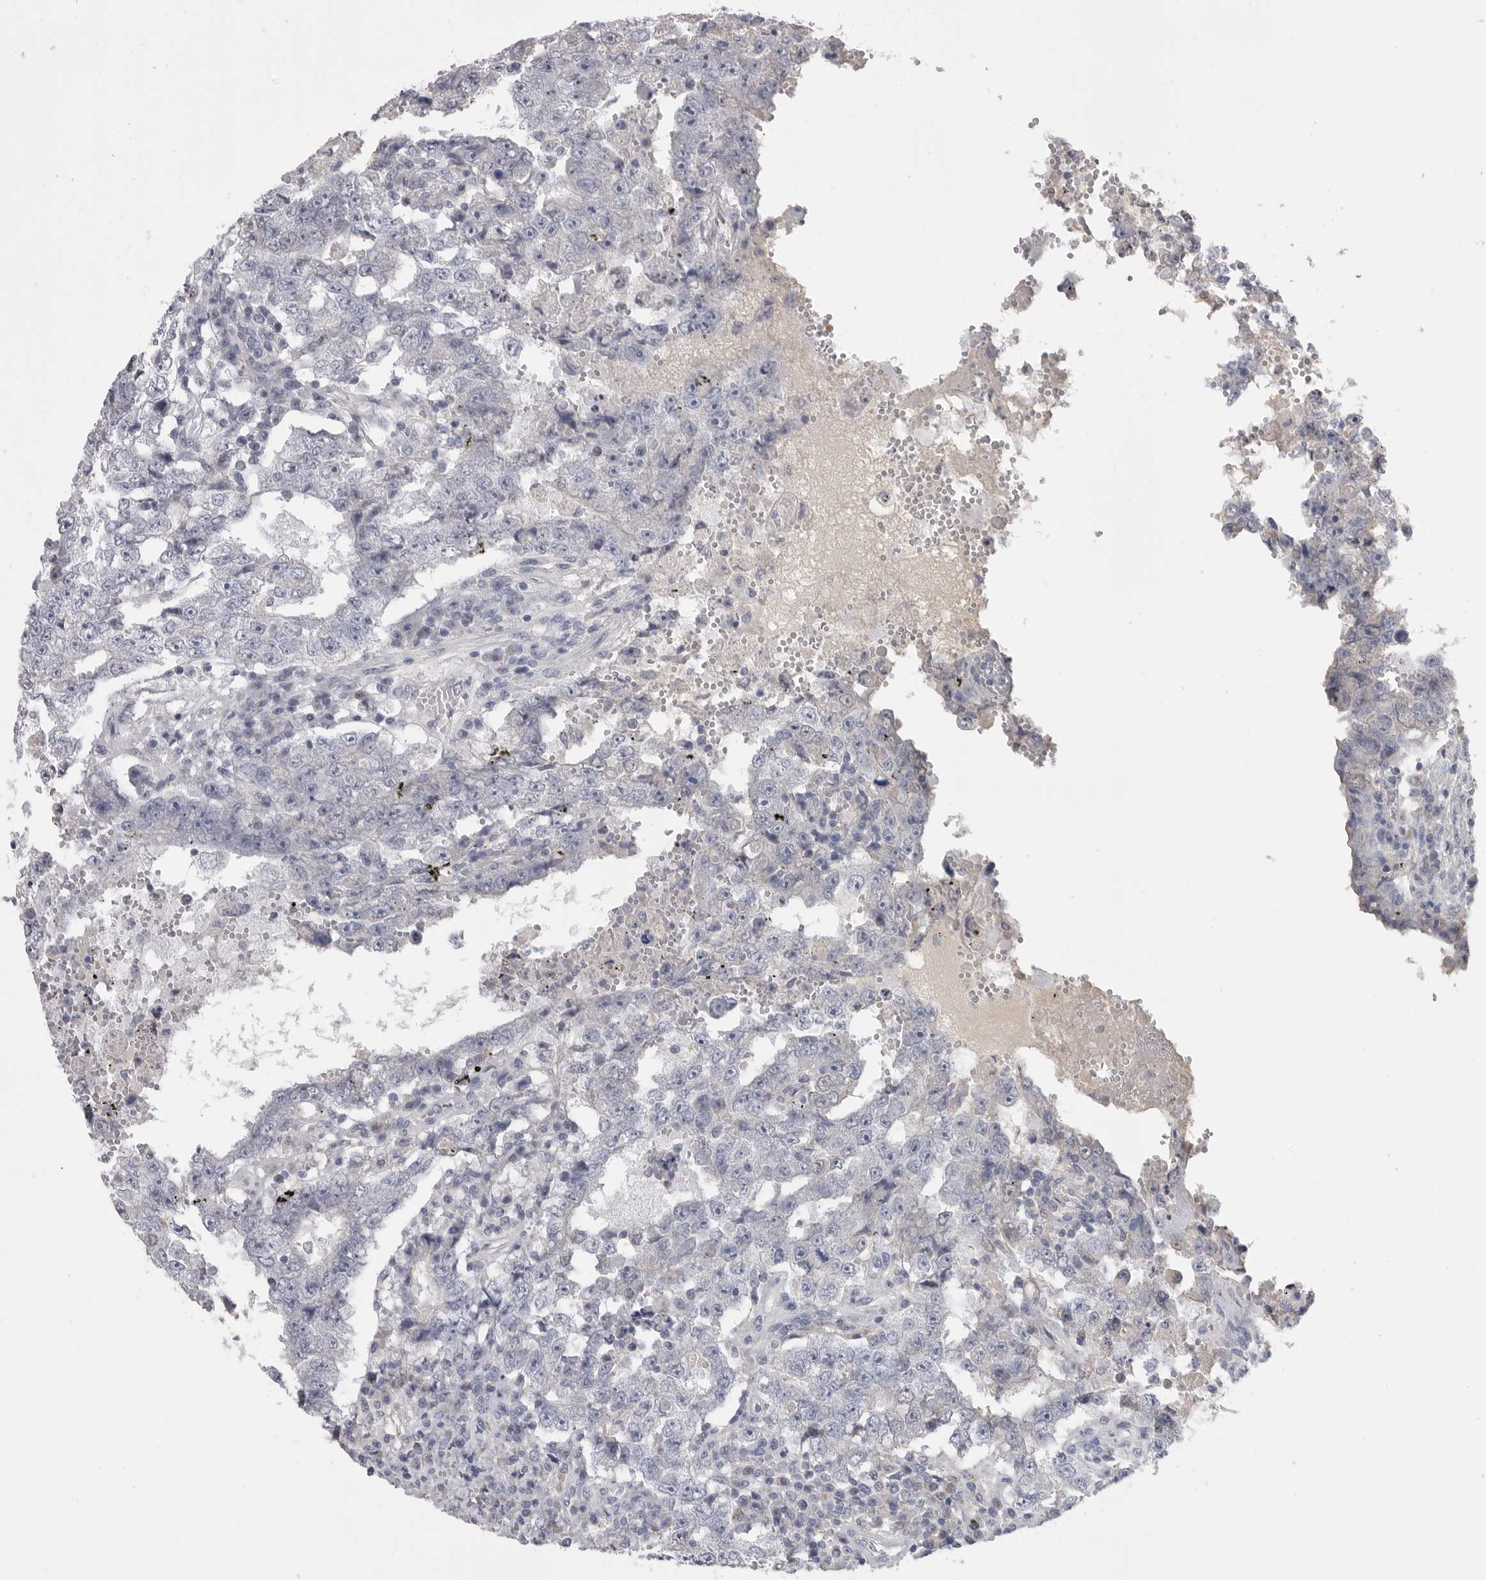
{"staining": {"intensity": "negative", "quantity": "none", "location": "none"}, "tissue": "testis cancer", "cell_type": "Tumor cells", "image_type": "cancer", "snomed": [{"axis": "morphology", "description": "Carcinoma, Embryonal, NOS"}, {"axis": "topography", "description": "Testis"}], "caption": "Immunohistochemistry histopathology image of testis embryonal carcinoma stained for a protein (brown), which reveals no staining in tumor cells. (DAB immunohistochemistry with hematoxylin counter stain).", "gene": "SDC3", "patient": {"sex": "male", "age": 26}}